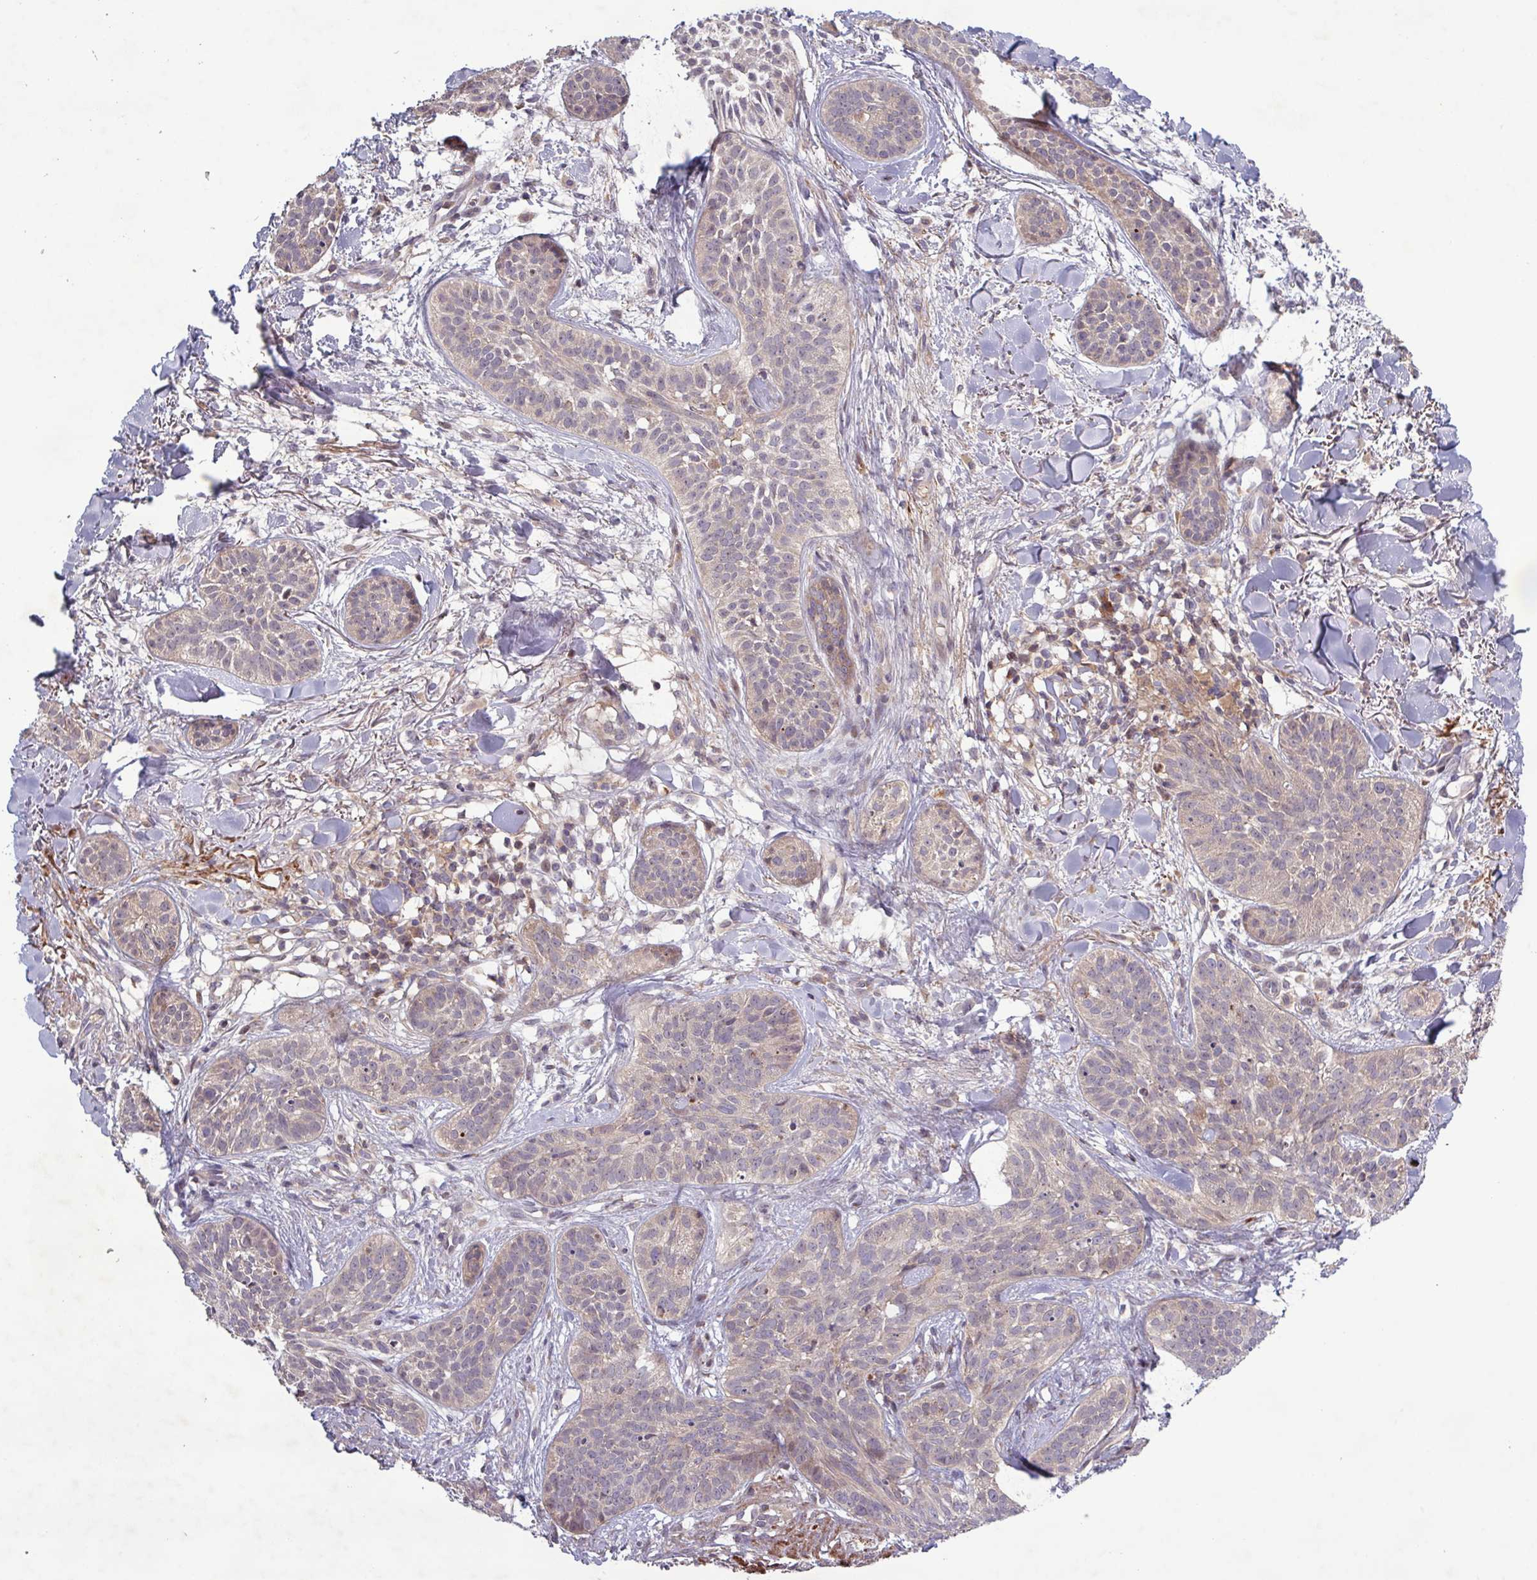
{"staining": {"intensity": "weak", "quantity": "25%-75%", "location": "cytoplasmic/membranous"}, "tissue": "skin cancer", "cell_type": "Tumor cells", "image_type": "cancer", "snomed": [{"axis": "morphology", "description": "Basal cell carcinoma"}, {"axis": "topography", "description": "Skin"}], "caption": "Protein expression analysis of human skin cancer reveals weak cytoplasmic/membranous expression in approximately 25%-75% of tumor cells.", "gene": "TNFSF12", "patient": {"sex": "male", "age": 52}}